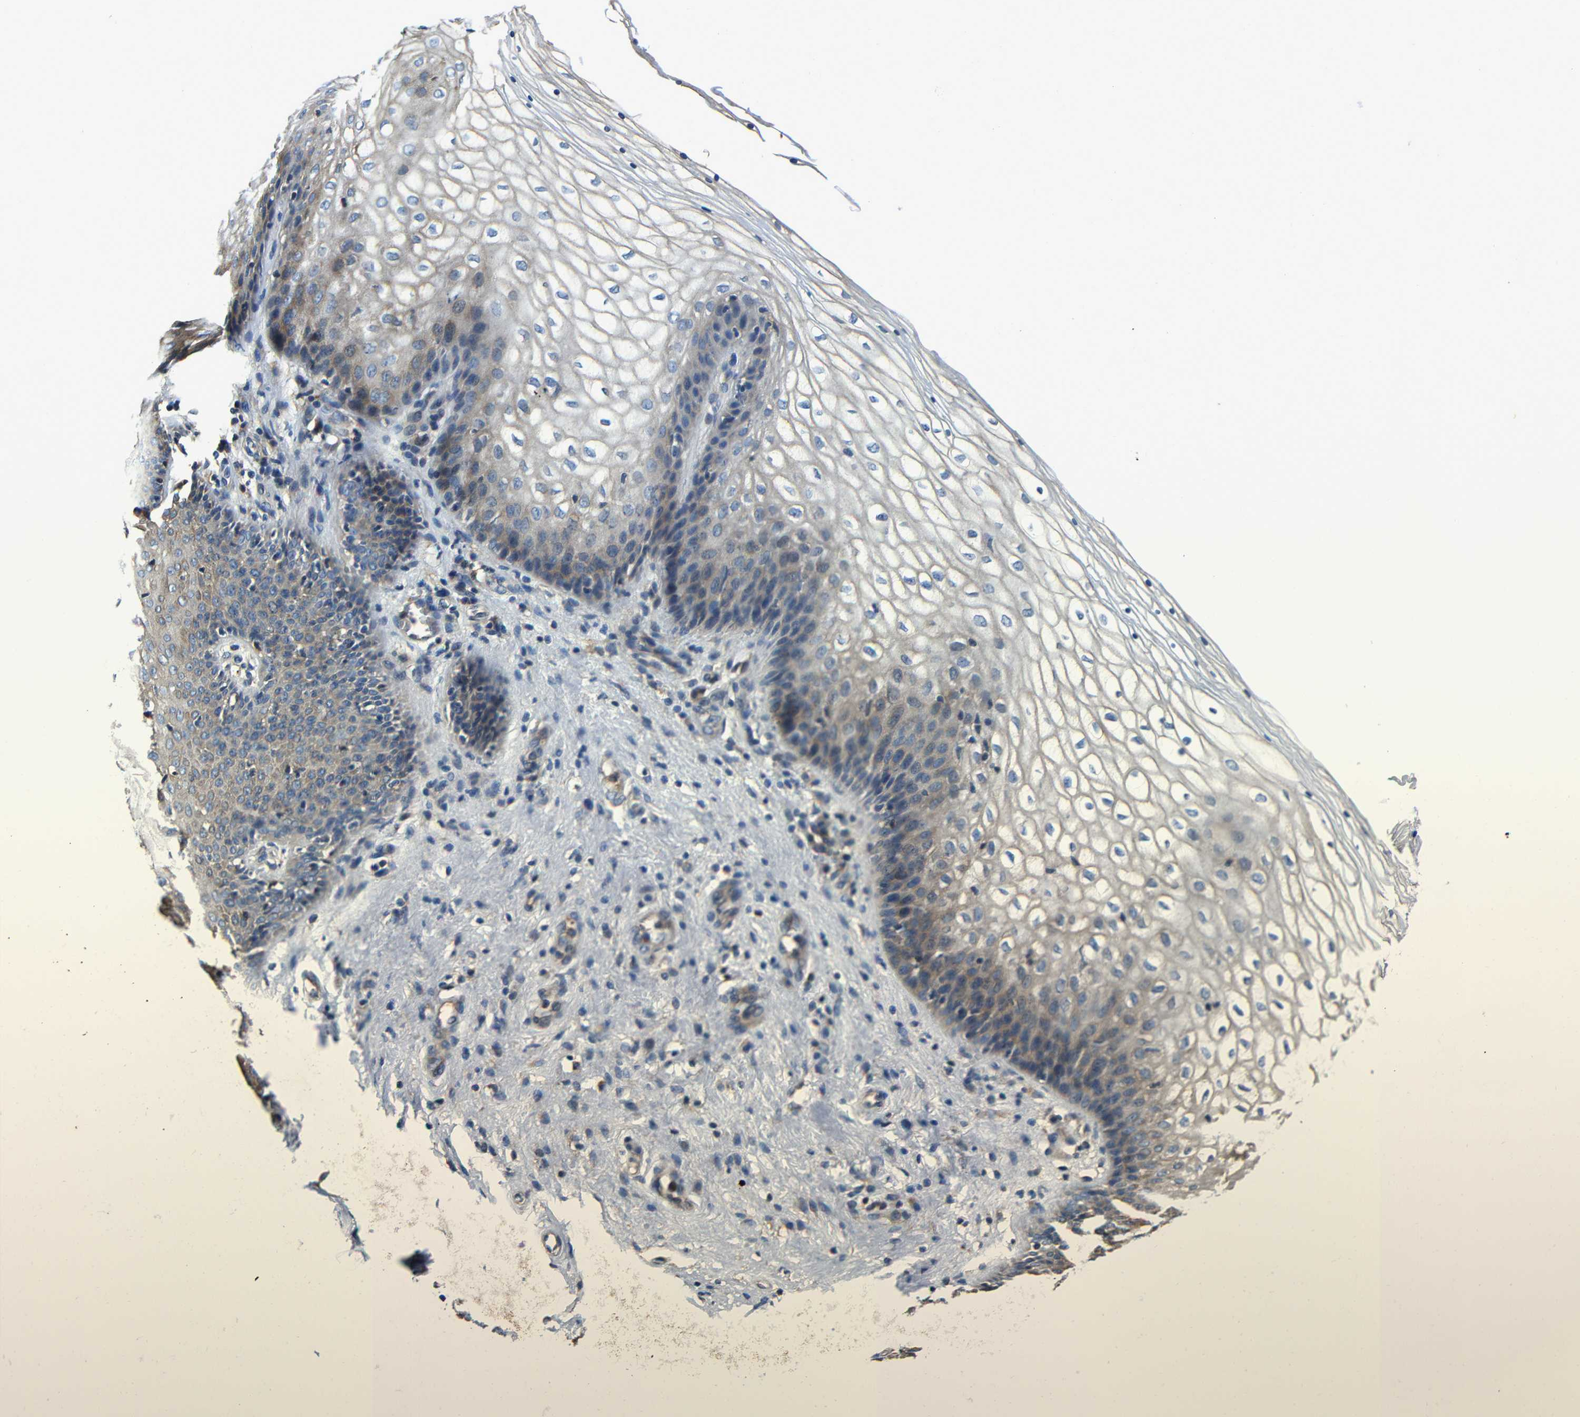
{"staining": {"intensity": "weak", "quantity": "25%-75%", "location": "cytoplasmic/membranous"}, "tissue": "vagina", "cell_type": "Squamous epithelial cells", "image_type": "normal", "snomed": [{"axis": "morphology", "description": "Normal tissue, NOS"}, {"axis": "topography", "description": "Vagina"}], "caption": "A histopathology image of vagina stained for a protein displays weak cytoplasmic/membranous brown staining in squamous epithelial cells. Using DAB (3,3'-diaminobenzidine) (brown) and hematoxylin (blue) stains, captured at high magnification using brightfield microscopy.", "gene": "GDI1", "patient": {"sex": "female", "age": 34}}